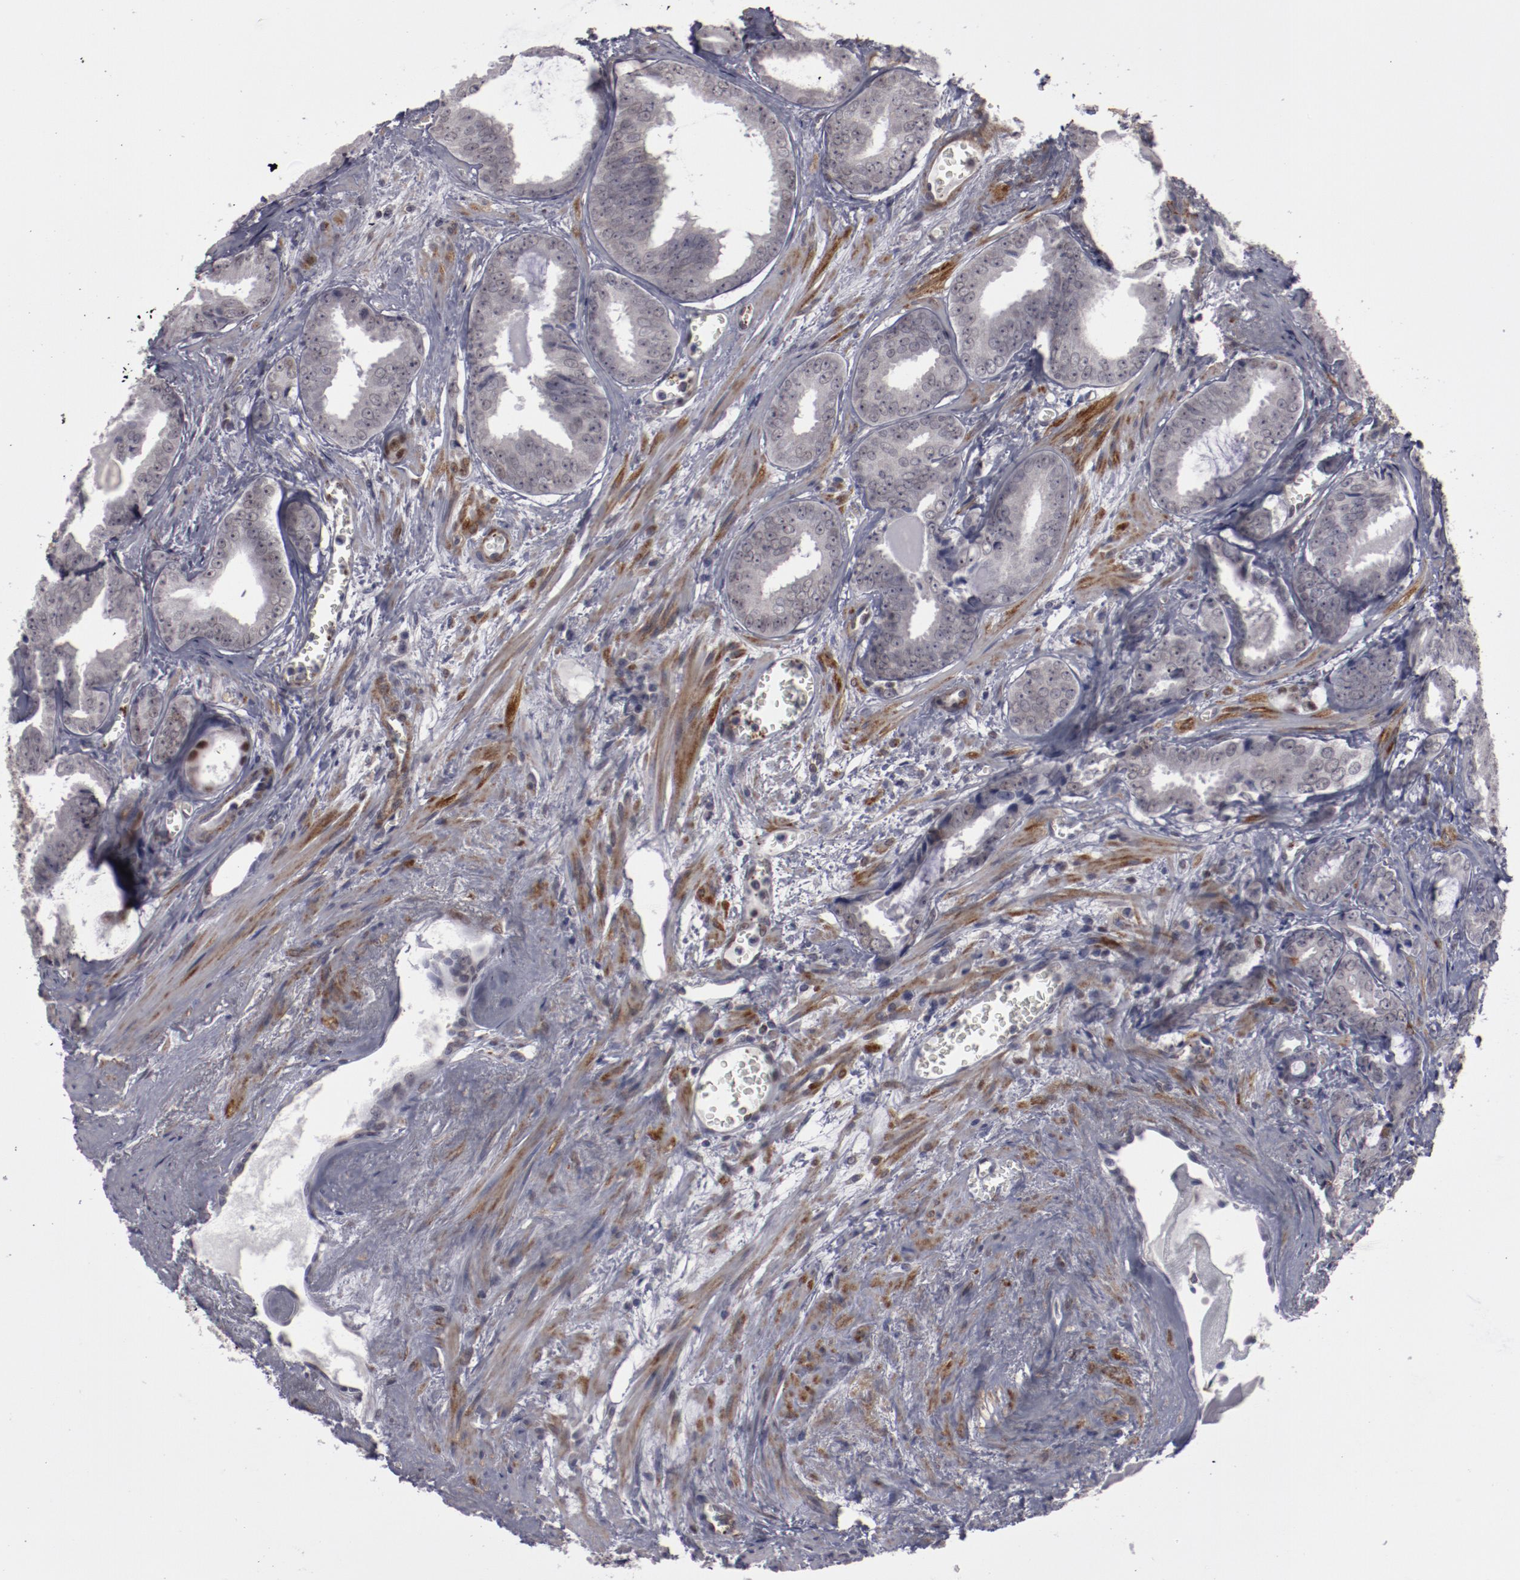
{"staining": {"intensity": "negative", "quantity": "none", "location": "none"}, "tissue": "prostate cancer", "cell_type": "Tumor cells", "image_type": "cancer", "snomed": [{"axis": "morphology", "description": "Adenocarcinoma, Medium grade"}, {"axis": "topography", "description": "Prostate"}], "caption": "Immunohistochemistry (IHC) of human prostate cancer (adenocarcinoma (medium-grade)) reveals no expression in tumor cells. Nuclei are stained in blue.", "gene": "LEF1", "patient": {"sex": "male", "age": 79}}